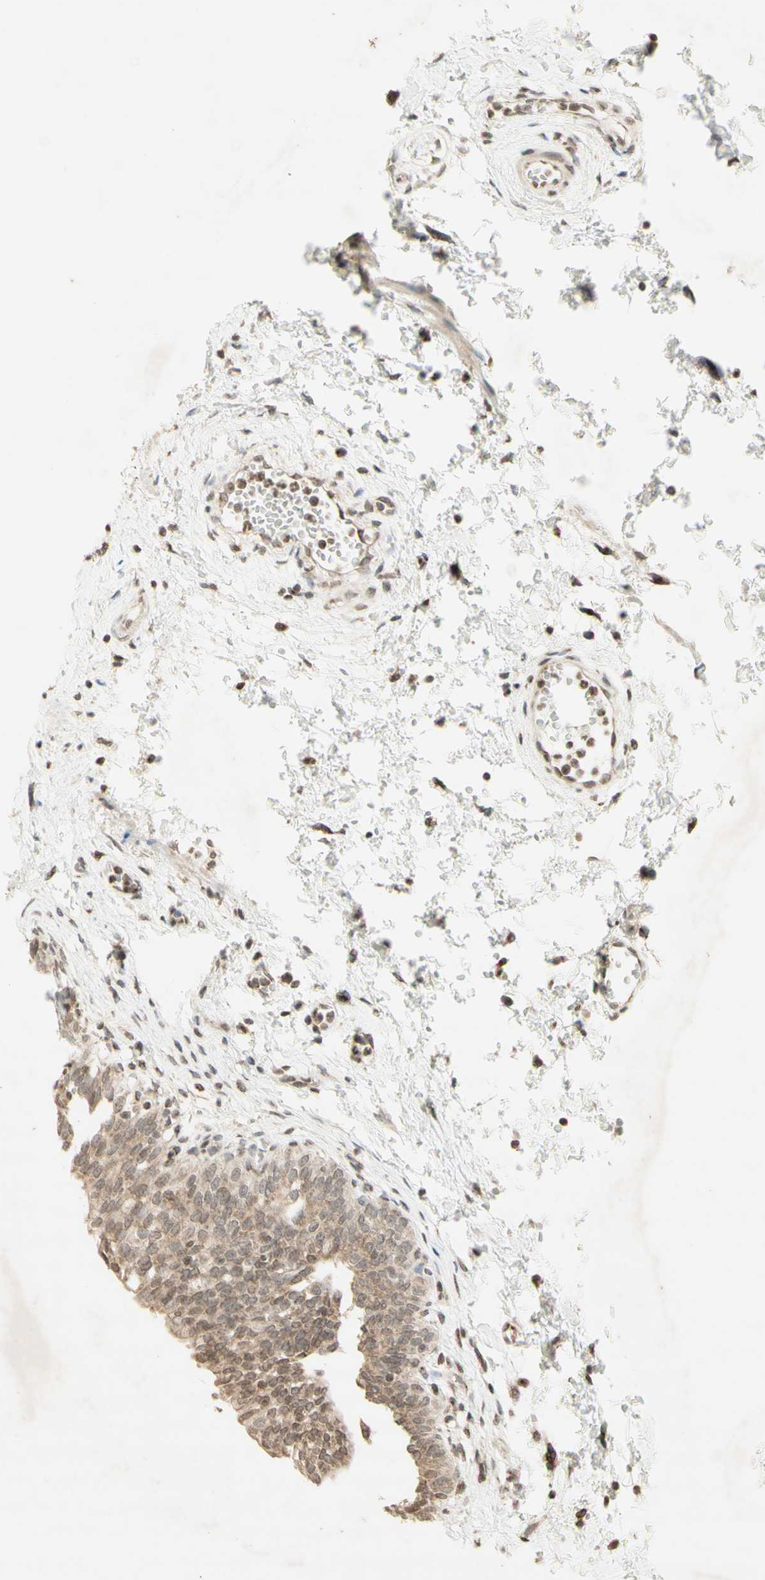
{"staining": {"intensity": "weak", "quantity": ">75%", "location": "cytoplasmic/membranous"}, "tissue": "urinary bladder", "cell_type": "Urothelial cells", "image_type": "normal", "snomed": [{"axis": "morphology", "description": "Normal tissue, NOS"}, {"axis": "topography", "description": "Urinary bladder"}], "caption": "Urinary bladder was stained to show a protein in brown. There is low levels of weak cytoplasmic/membranous positivity in approximately >75% of urothelial cells. The staining was performed using DAB (3,3'-diaminobenzidine), with brown indicating positive protein expression. Nuclei are stained blue with hematoxylin.", "gene": "CCNI", "patient": {"sex": "male", "age": 55}}